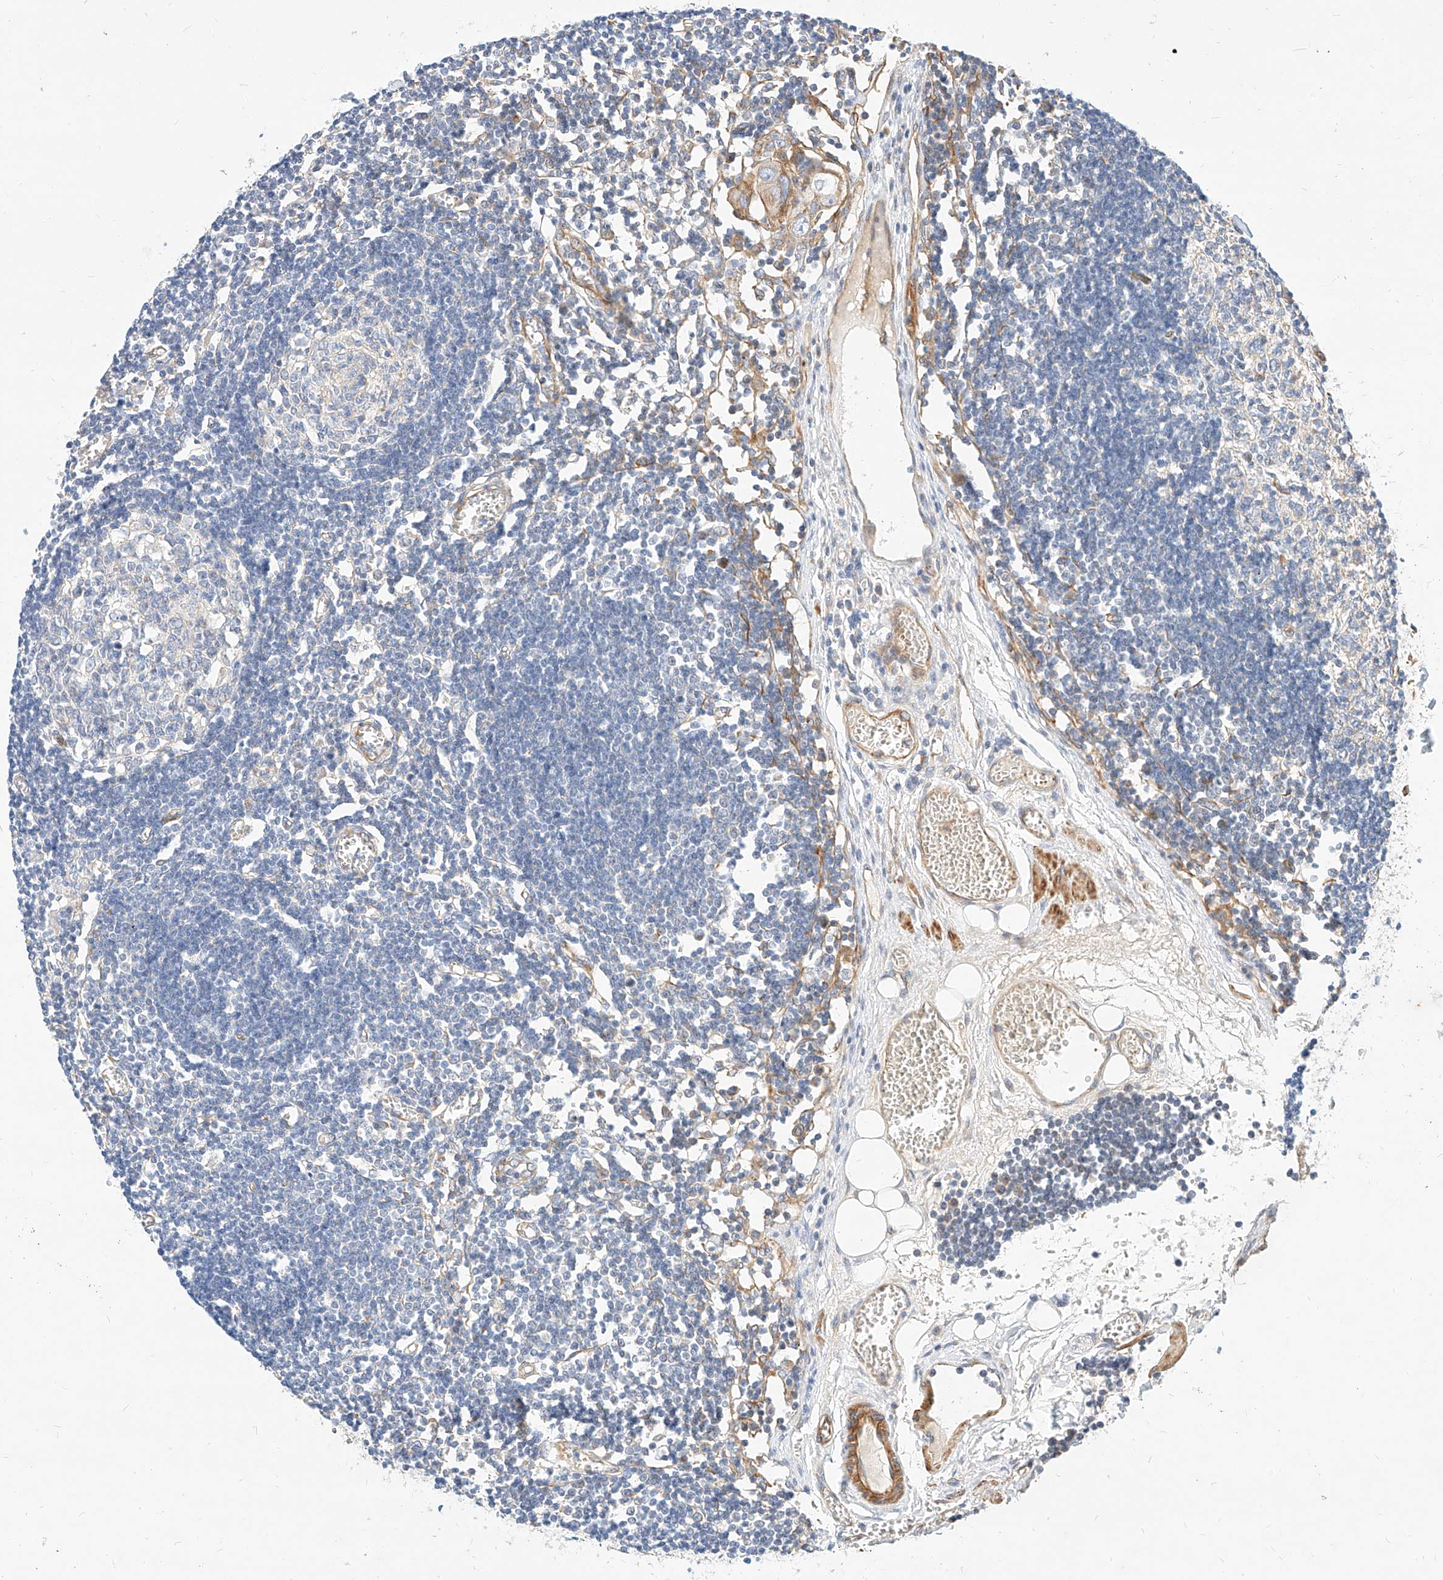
{"staining": {"intensity": "negative", "quantity": "none", "location": "none"}, "tissue": "lymph node", "cell_type": "Germinal center cells", "image_type": "normal", "snomed": [{"axis": "morphology", "description": "Normal tissue, NOS"}, {"axis": "topography", "description": "Lymph node"}], "caption": "The image shows no staining of germinal center cells in benign lymph node. The staining is performed using DAB brown chromogen with nuclei counter-stained in using hematoxylin.", "gene": "KCNH5", "patient": {"sex": "female", "age": 11}}